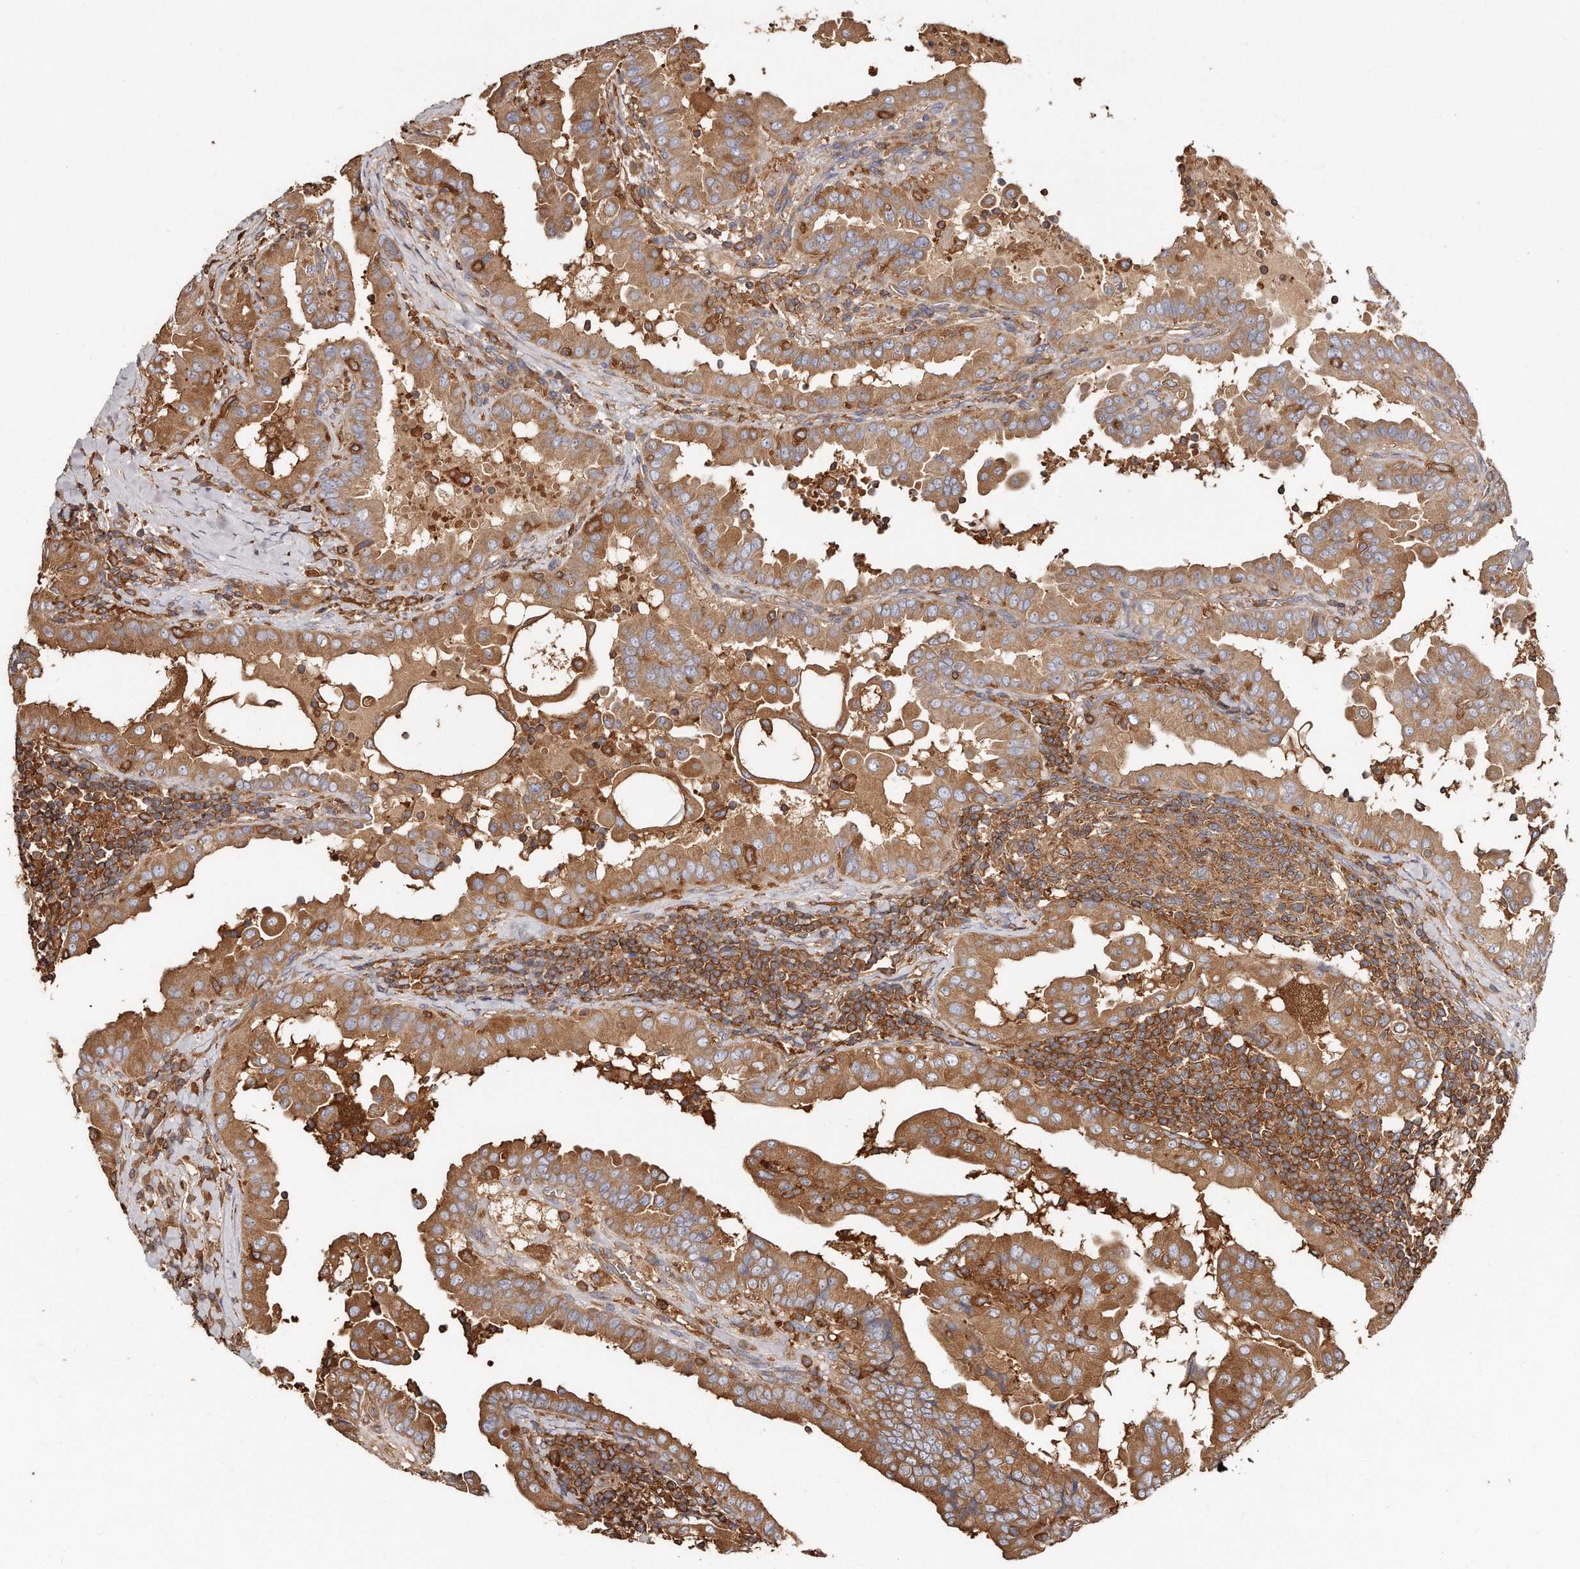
{"staining": {"intensity": "moderate", "quantity": ">75%", "location": "cytoplasmic/membranous"}, "tissue": "thyroid cancer", "cell_type": "Tumor cells", "image_type": "cancer", "snomed": [{"axis": "morphology", "description": "Papillary adenocarcinoma, NOS"}, {"axis": "topography", "description": "Thyroid gland"}], "caption": "There is medium levels of moderate cytoplasmic/membranous positivity in tumor cells of papillary adenocarcinoma (thyroid), as demonstrated by immunohistochemical staining (brown color).", "gene": "CAP1", "patient": {"sex": "male", "age": 33}}